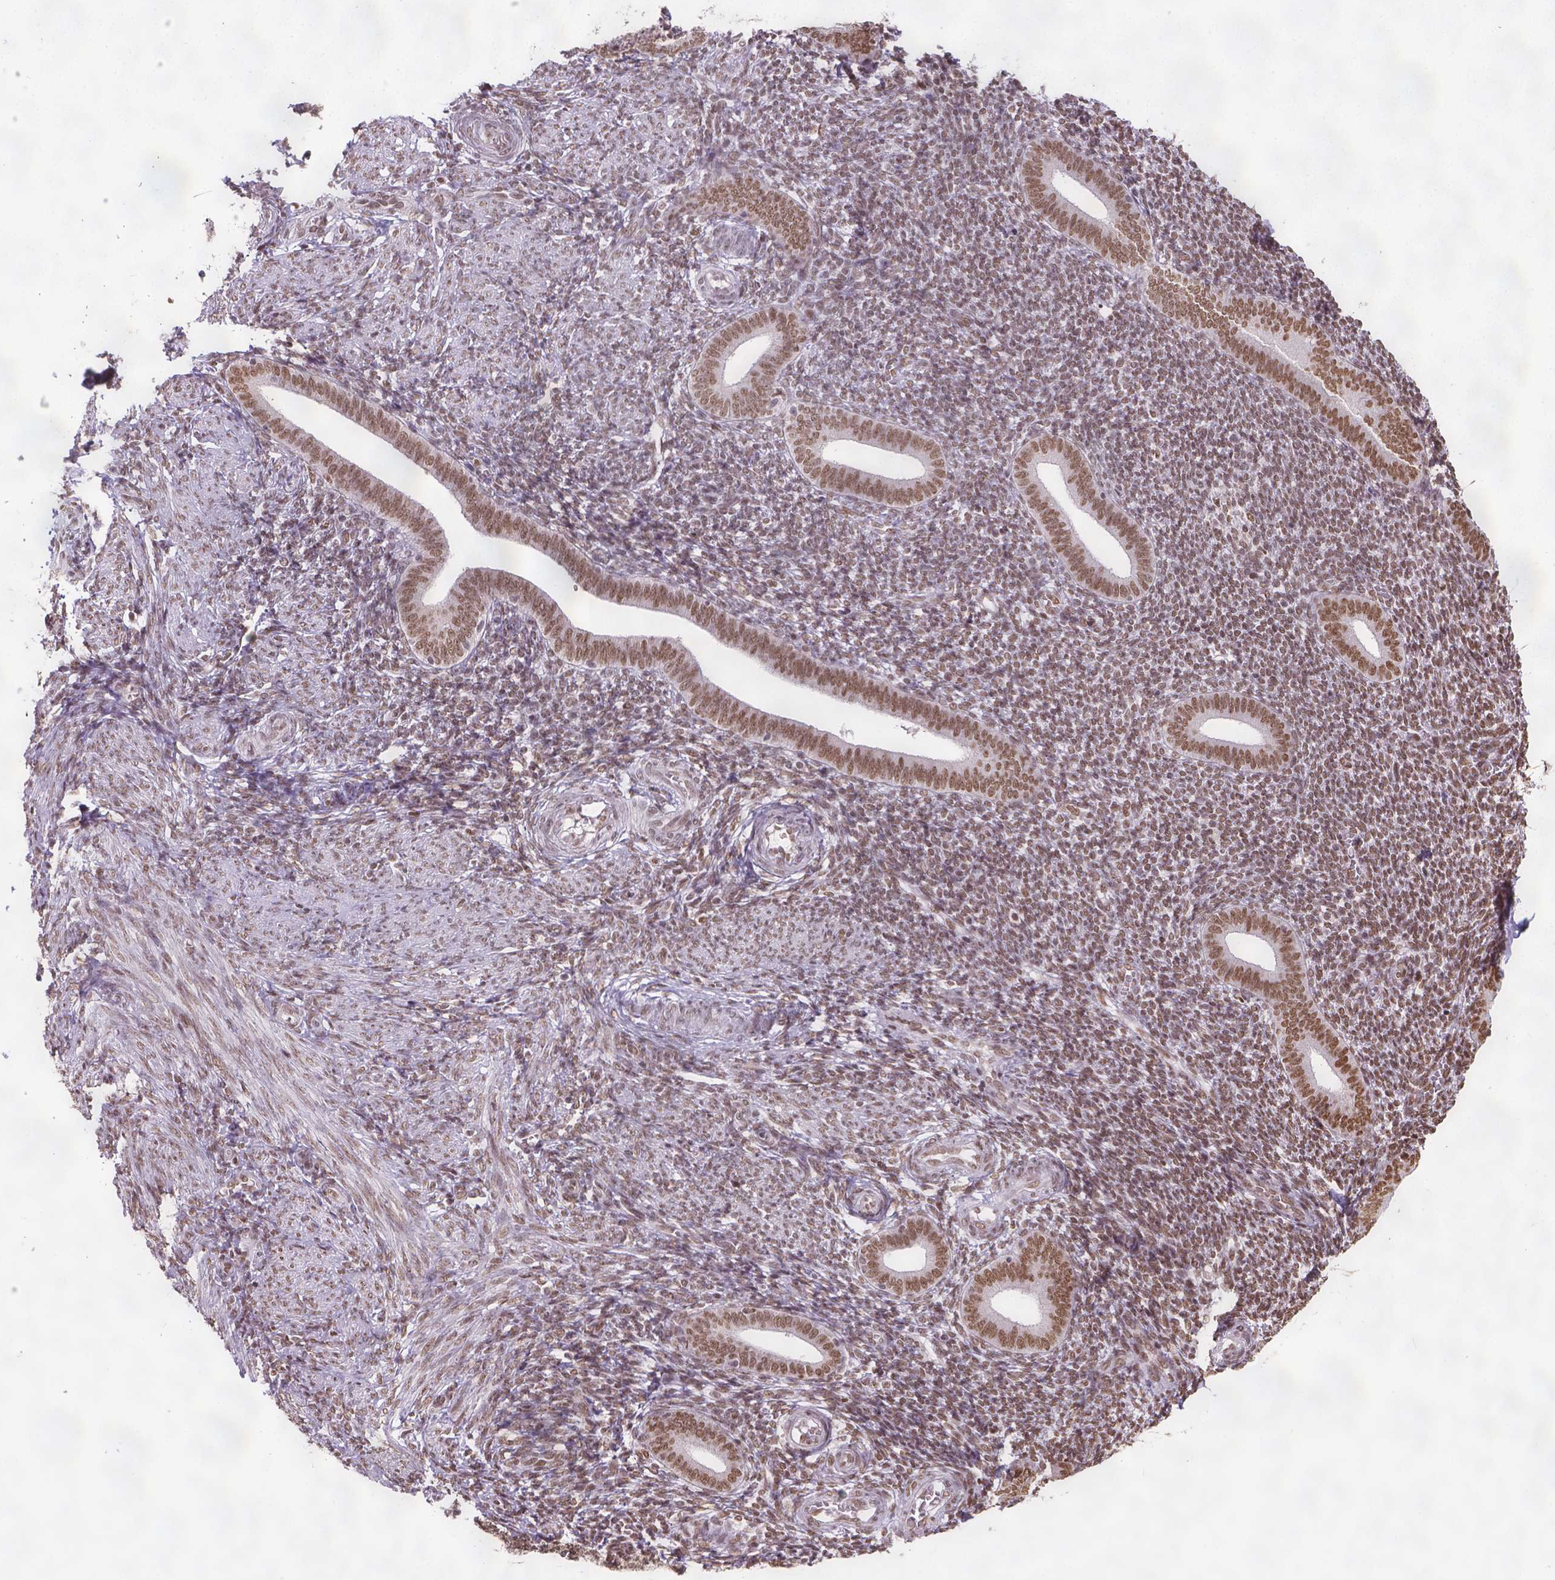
{"staining": {"intensity": "moderate", "quantity": ">75%", "location": "nuclear"}, "tissue": "endometrium", "cell_type": "Cells in endometrial stroma", "image_type": "normal", "snomed": [{"axis": "morphology", "description": "Normal tissue, NOS"}, {"axis": "topography", "description": "Endometrium"}], "caption": "An immunohistochemistry histopathology image of normal tissue is shown. Protein staining in brown highlights moderate nuclear positivity in endometrium within cells in endometrial stroma. Immunohistochemistry (ihc) stains the protein of interest in brown and the nuclei are stained blue.", "gene": "FANCE", "patient": {"sex": "female", "age": 25}}